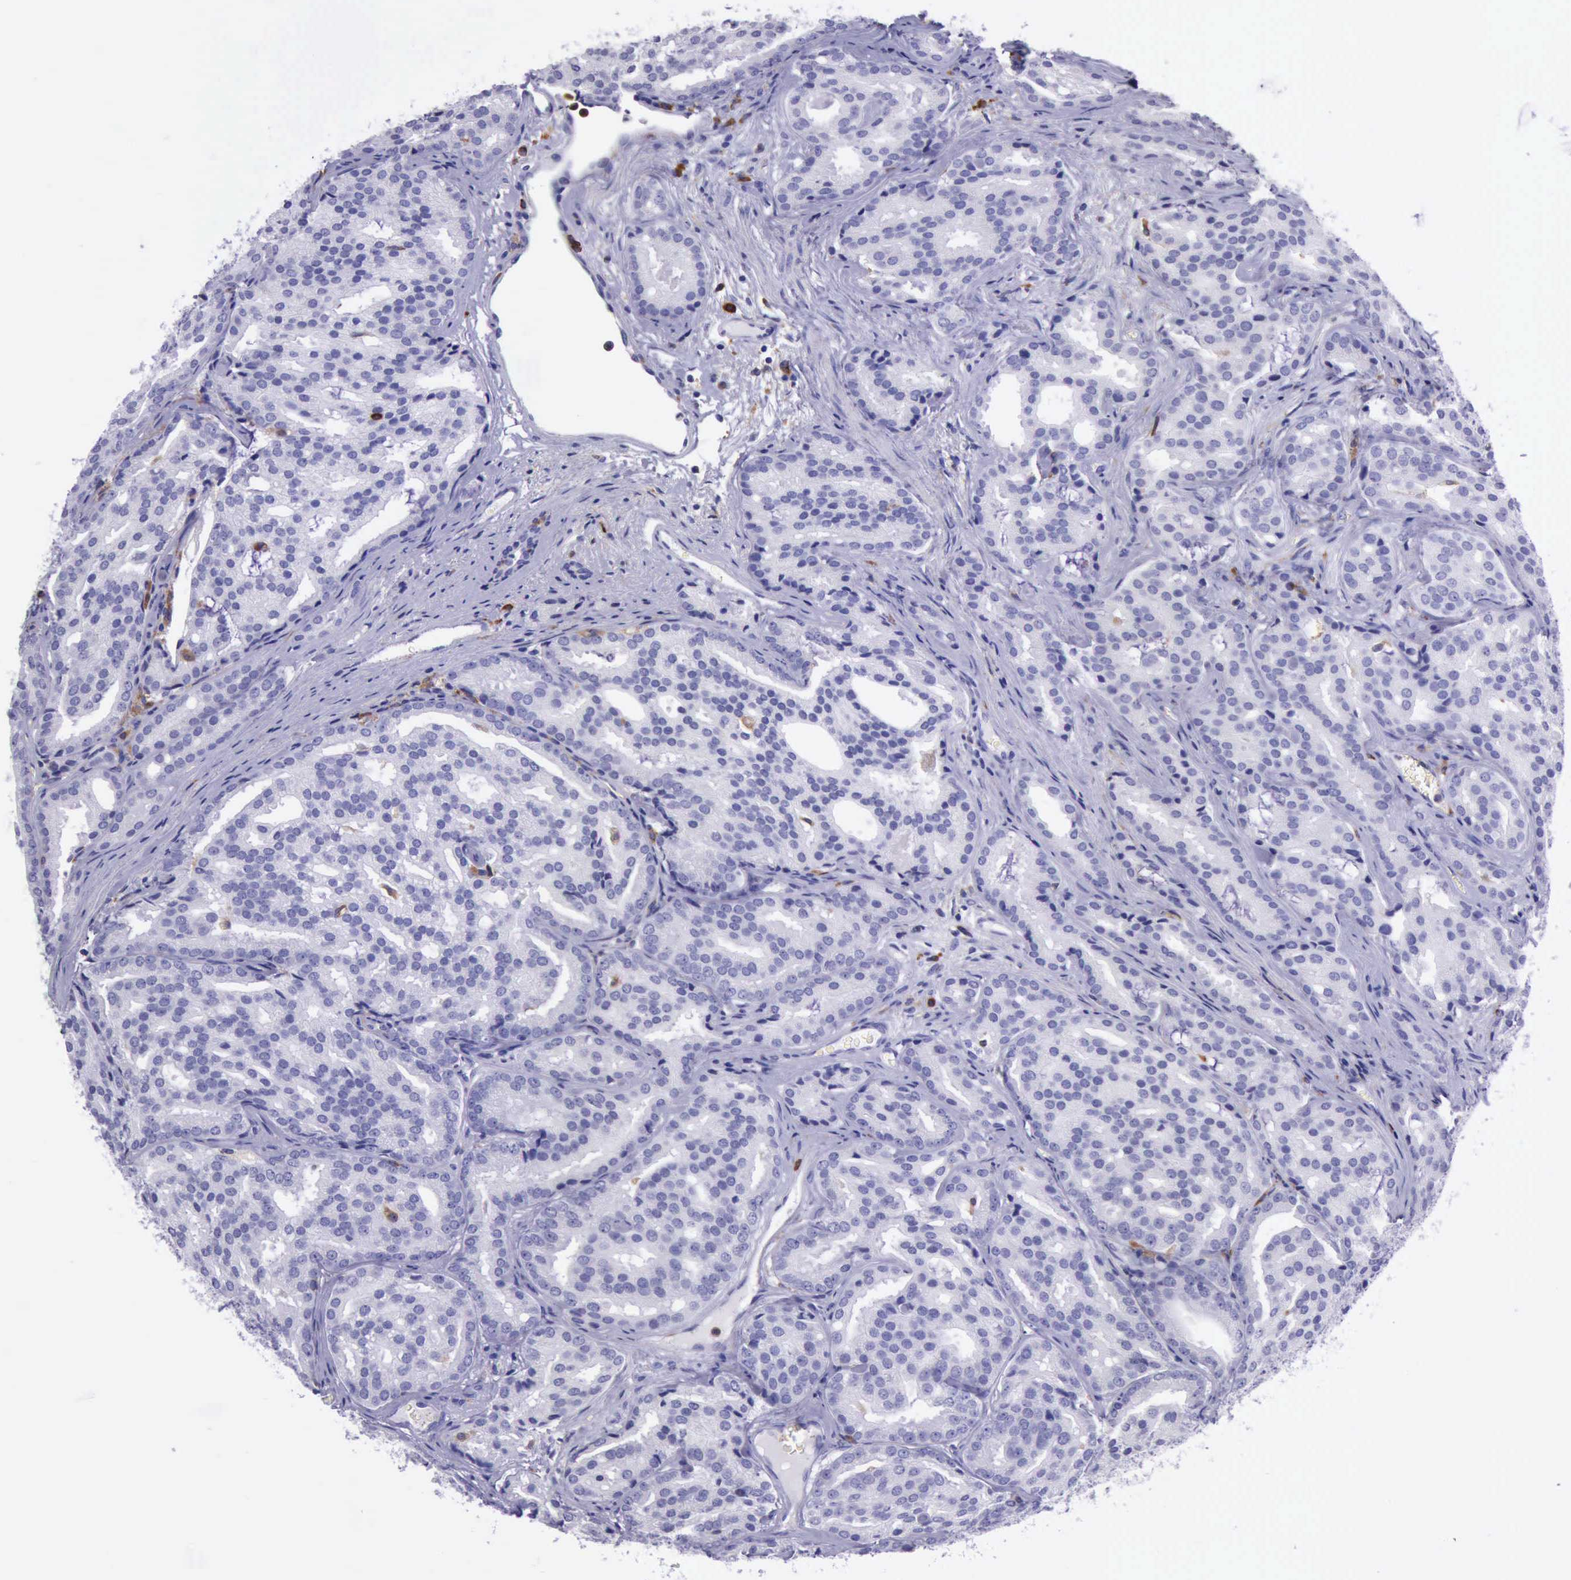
{"staining": {"intensity": "negative", "quantity": "none", "location": "none"}, "tissue": "prostate cancer", "cell_type": "Tumor cells", "image_type": "cancer", "snomed": [{"axis": "morphology", "description": "Adenocarcinoma, High grade"}, {"axis": "topography", "description": "Prostate"}], "caption": "Immunohistochemical staining of human prostate cancer exhibits no significant staining in tumor cells.", "gene": "BTK", "patient": {"sex": "male", "age": 64}}